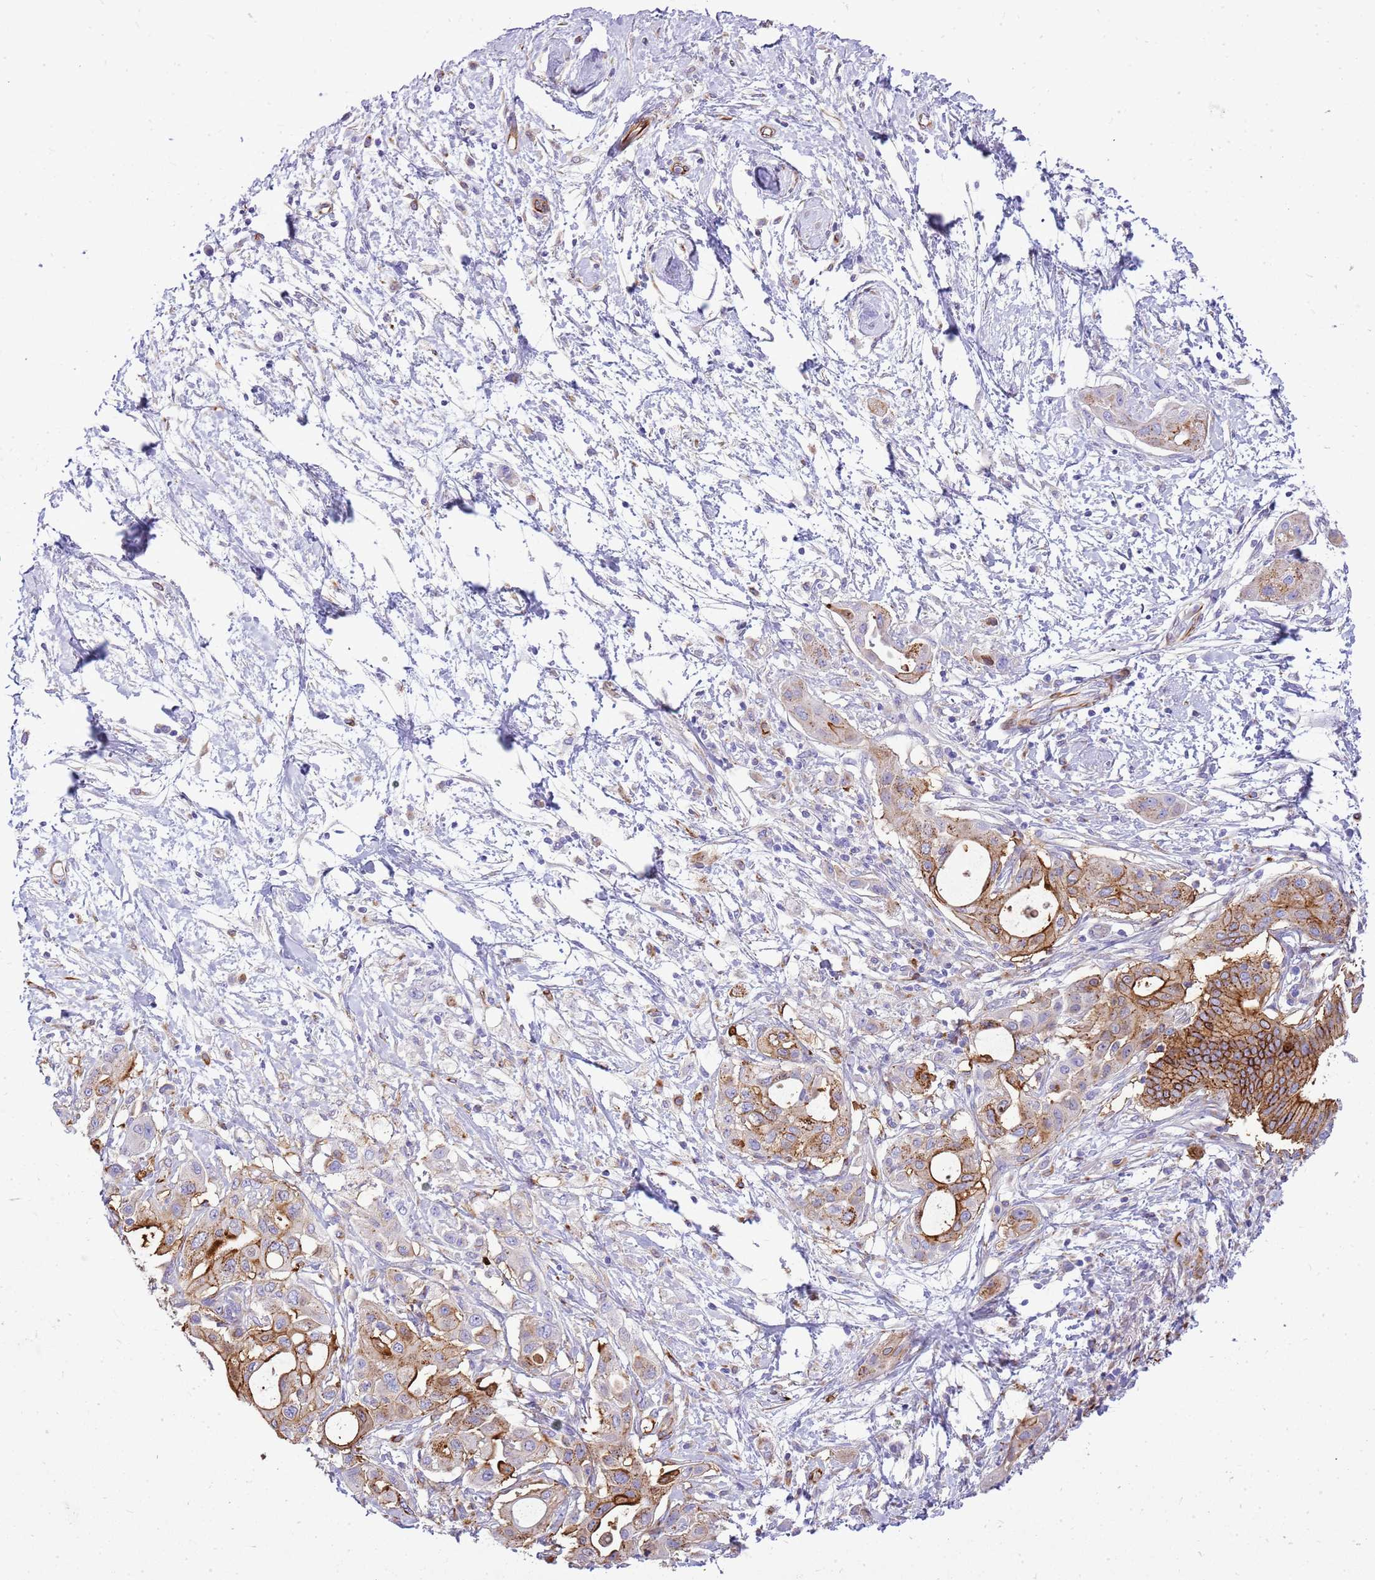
{"staining": {"intensity": "strong", "quantity": "<25%", "location": "cytoplasmic/membranous"}, "tissue": "pancreatic cancer", "cell_type": "Tumor cells", "image_type": "cancer", "snomed": [{"axis": "morphology", "description": "Adenocarcinoma, NOS"}, {"axis": "topography", "description": "Pancreas"}], "caption": "Adenocarcinoma (pancreatic) stained with DAB immunohistochemistry displays medium levels of strong cytoplasmic/membranous expression in approximately <25% of tumor cells. The staining was performed using DAB (3,3'-diaminobenzidine) to visualize the protein expression in brown, while the nuclei were stained in blue with hematoxylin (Magnification: 20x).", "gene": "ZDHHC1", "patient": {"sex": "male", "age": 68}}